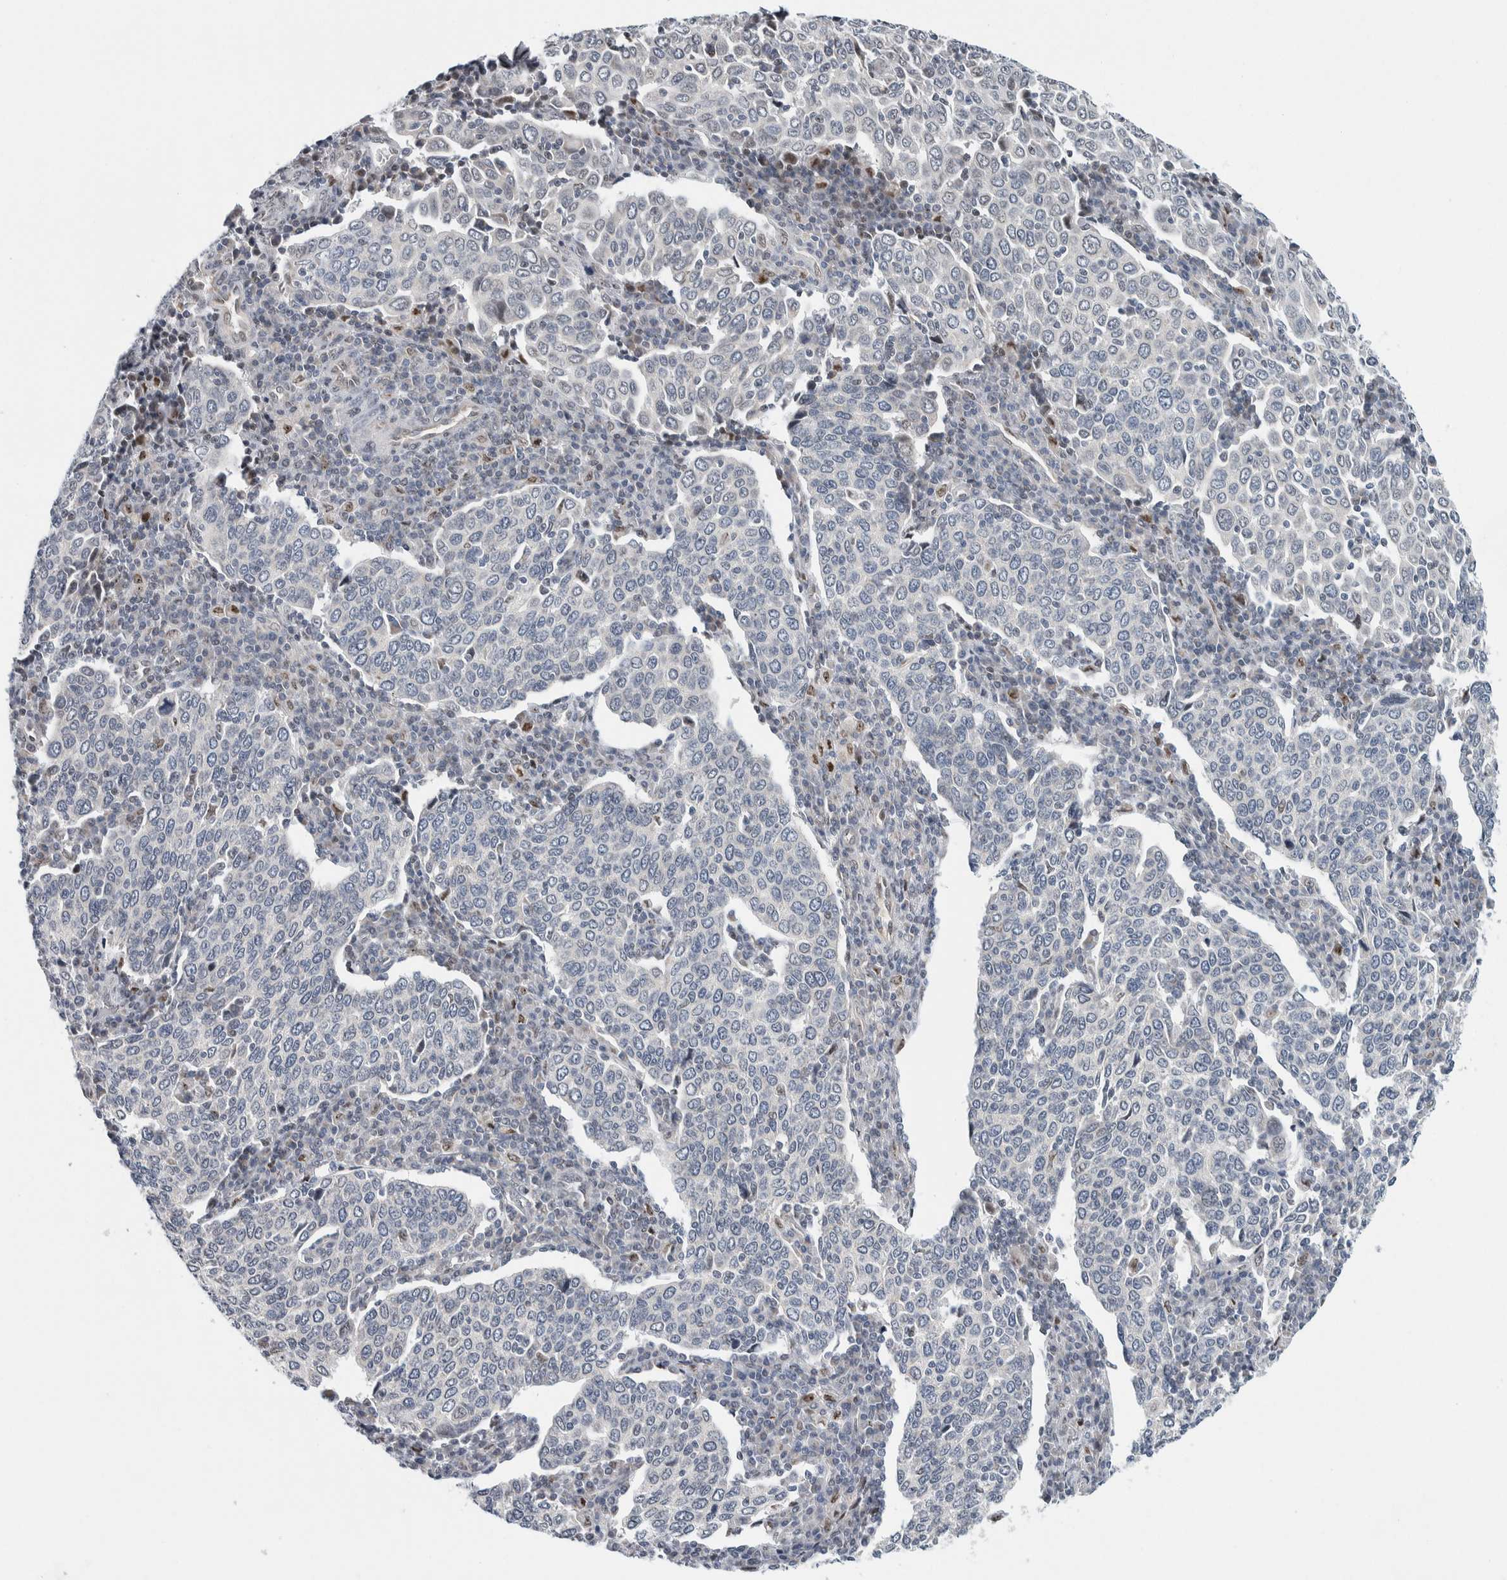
{"staining": {"intensity": "negative", "quantity": "none", "location": "none"}, "tissue": "cervical cancer", "cell_type": "Tumor cells", "image_type": "cancer", "snomed": [{"axis": "morphology", "description": "Squamous cell carcinoma, NOS"}, {"axis": "topography", "description": "Cervix"}], "caption": "Immunohistochemistry of cervical squamous cell carcinoma reveals no staining in tumor cells. The staining was performed using DAB to visualize the protein expression in brown, while the nuclei were stained in blue with hematoxylin (Magnification: 20x).", "gene": "NEUROD1", "patient": {"sex": "female", "age": 40}}